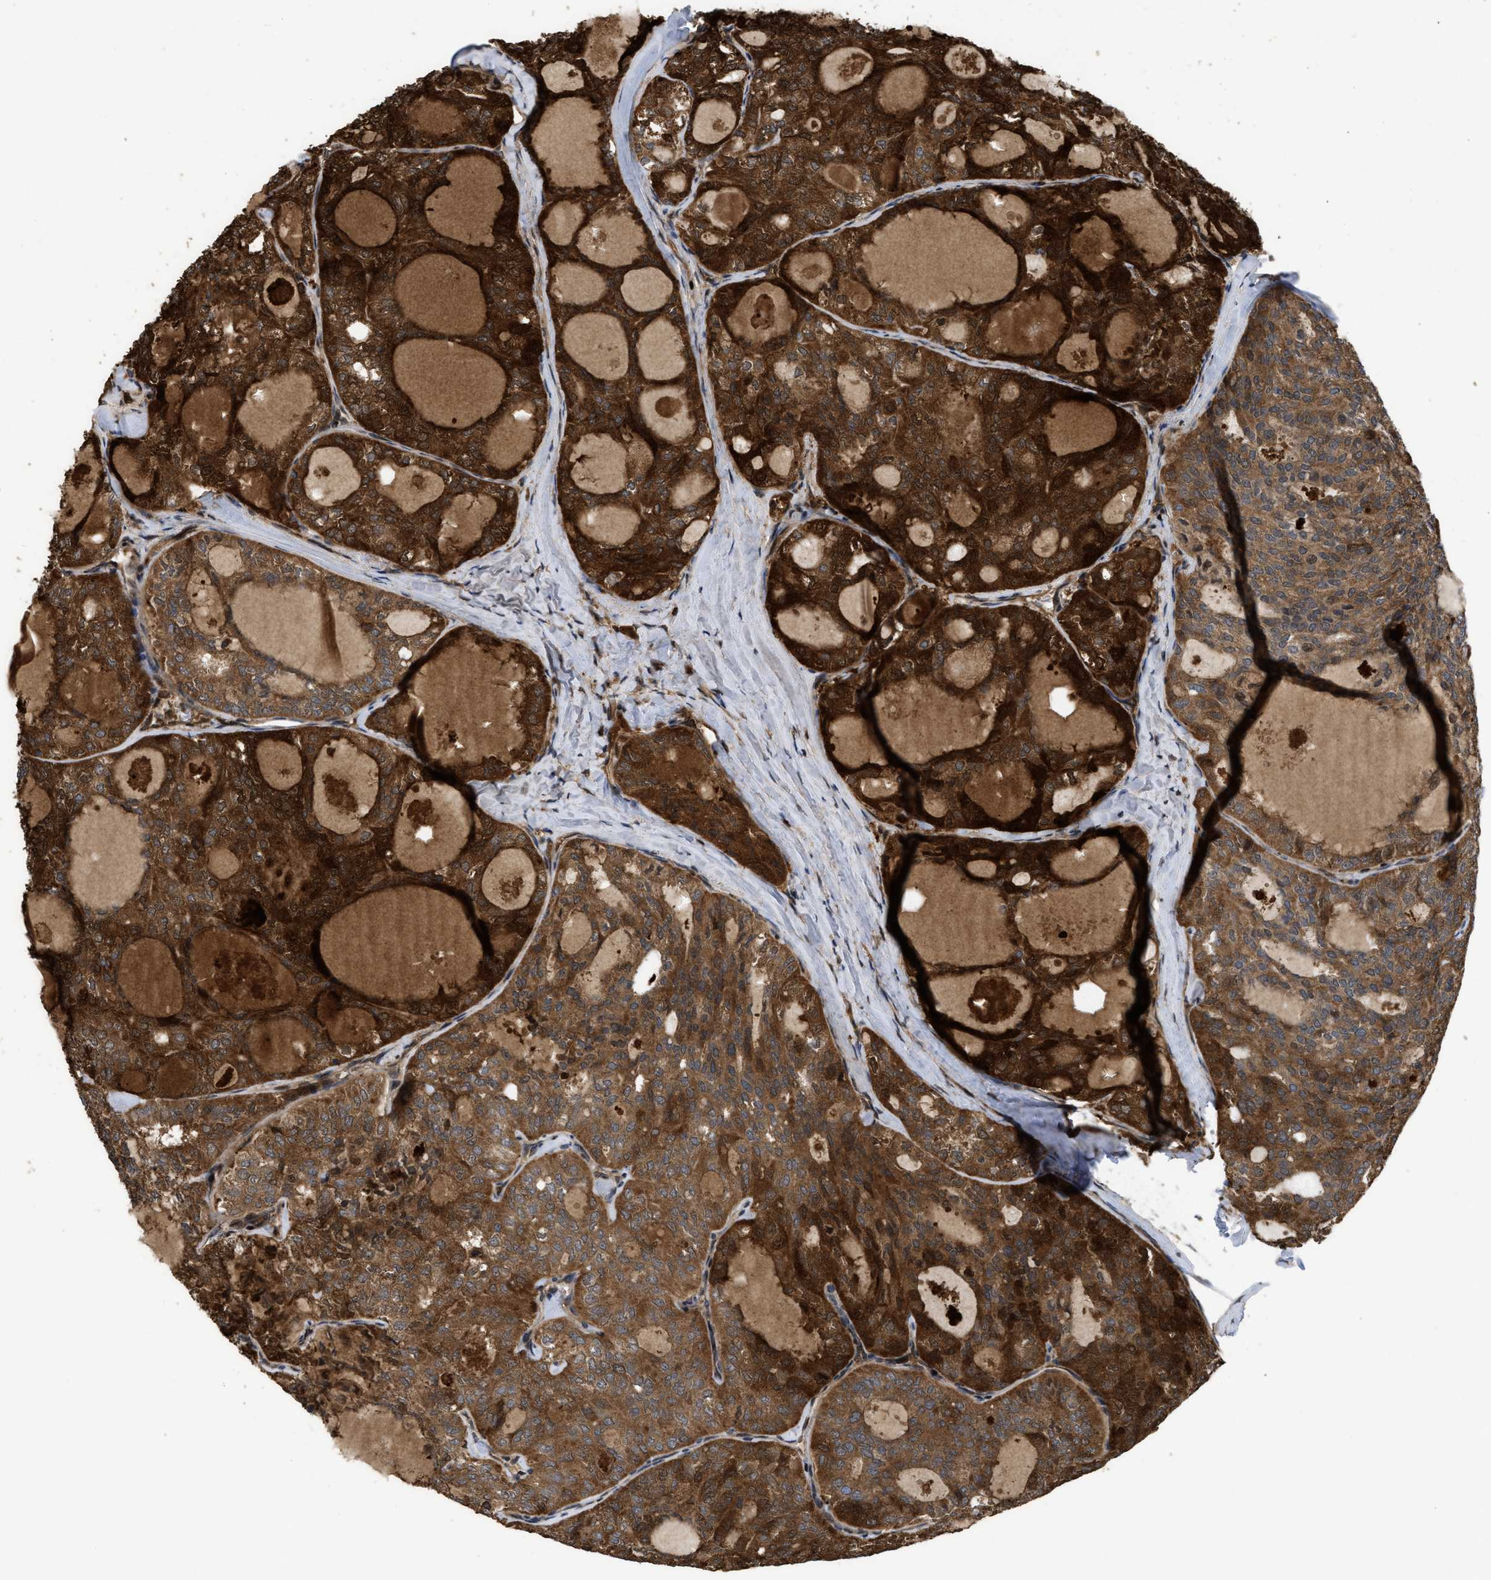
{"staining": {"intensity": "strong", "quantity": ">75%", "location": "cytoplasmic/membranous"}, "tissue": "thyroid cancer", "cell_type": "Tumor cells", "image_type": "cancer", "snomed": [{"axis": "morphology", "description": "Follicular adenoma carcinoma, NOS"}, {"axis": "topography", "description": "Thyroid gland"}], "caption": "Protein staining of thyroid cancer tissue exhibits strong cytoplasmic/membranous staining in about >75% of tumor cells. The protein is shown in brown color, while the nuclei are stained blue.", "gene": "CBR3", "patient": {"sex": "male", "age": 75}}